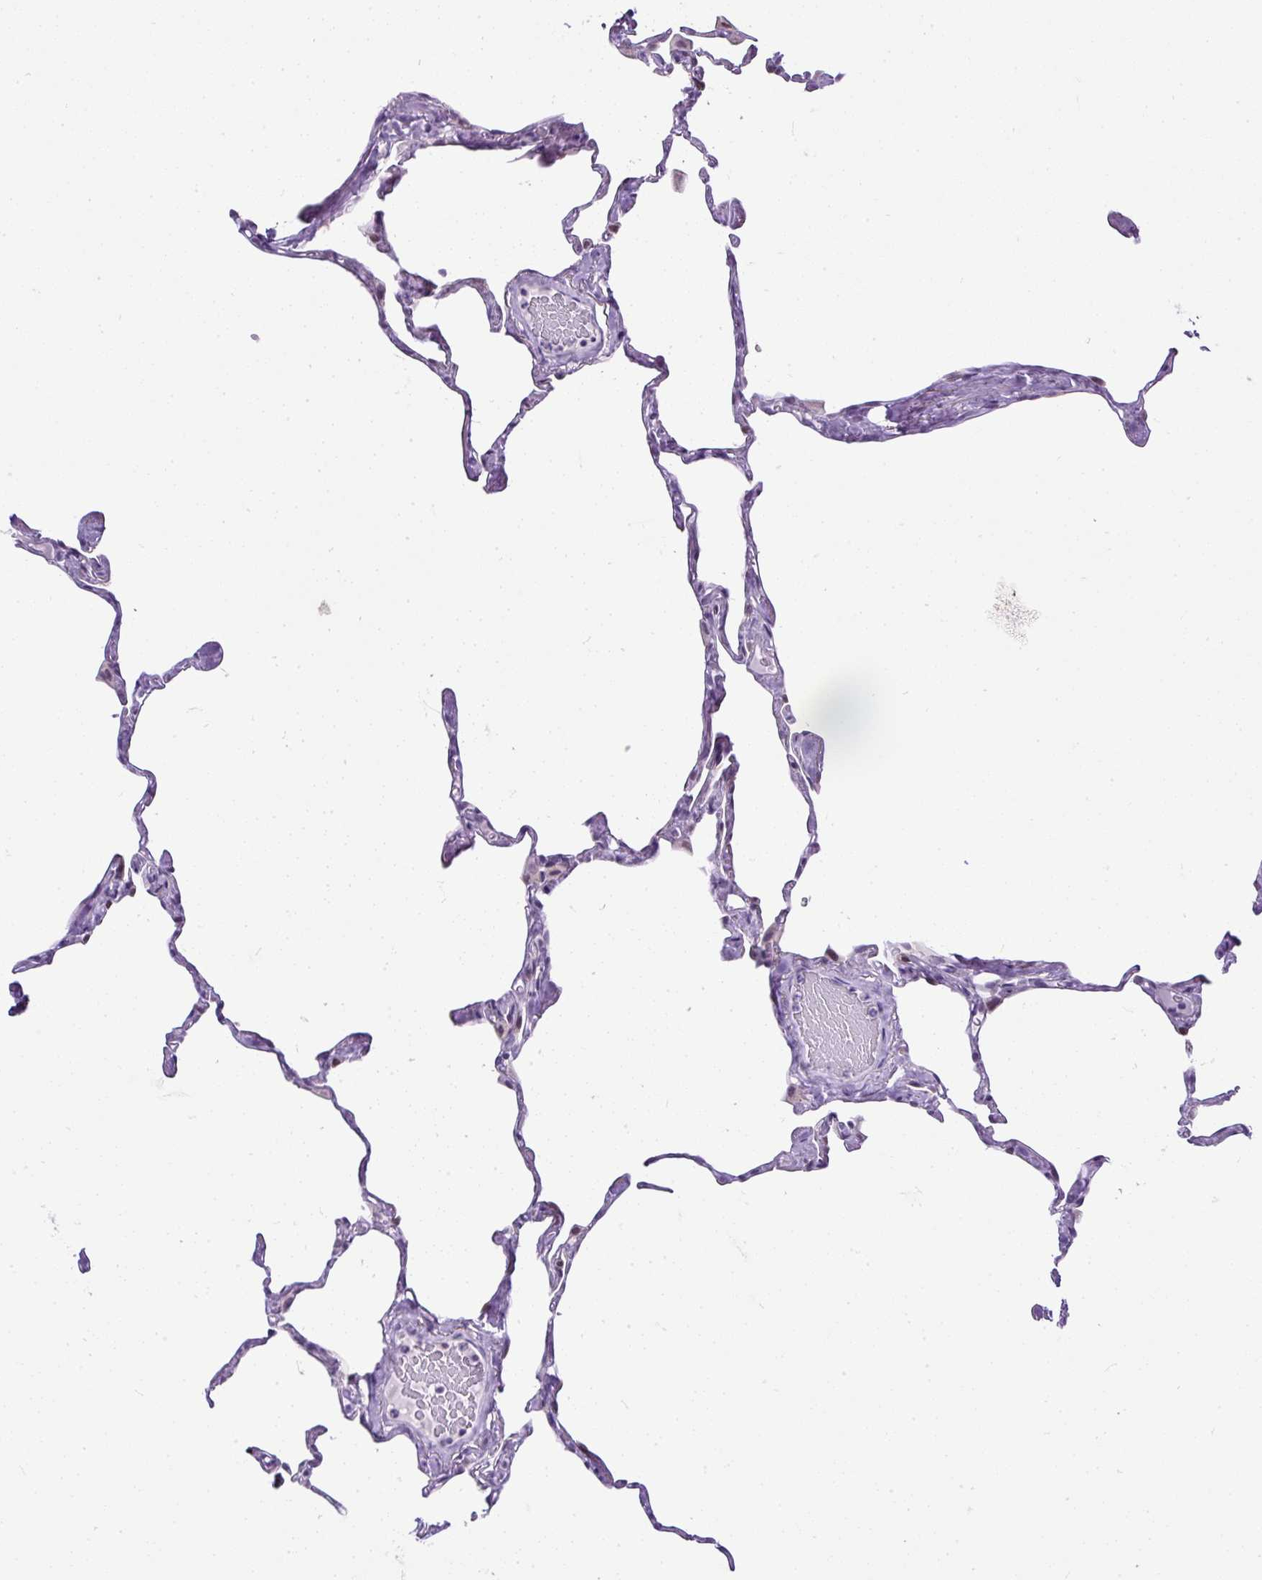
{"staining": {"intensity": "negative", "quantity": "none", "location": "none"}, "tissue": "lung", "cell_type": "Alveolar cells", "image_type": "normal", "snomed": [{"axis": "morphology", "description": "Normal tissue, NOS"}, {"axis": "topography", "description": "Lung"}], "caption": "This is a image of immunohistochemistry staining of unremarkable lung, which shows no positivity in alveolar cells.", "gene": "WNT10B", "patient": {"sex": "male", "age": 65}}